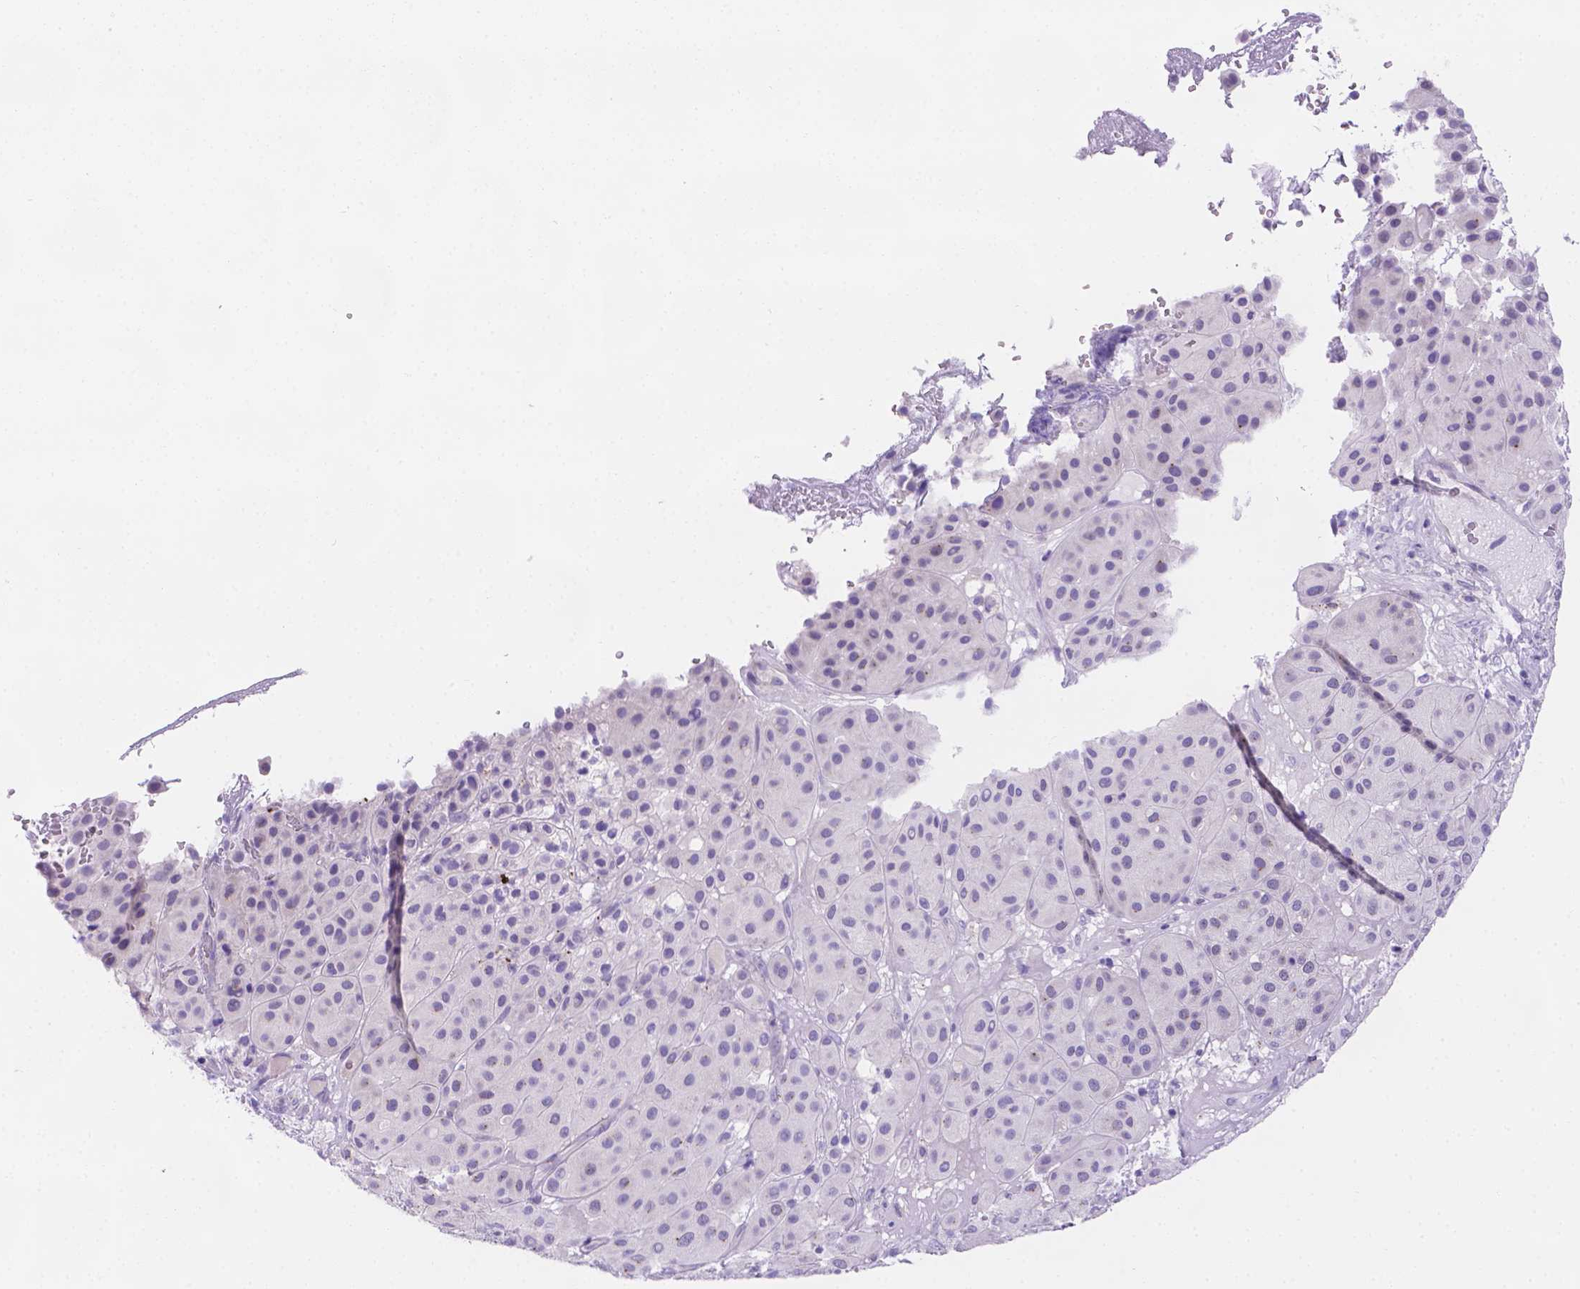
{"staining": {"intensity": "negative", "quantity": "none", "location": "none"}, "tissue": "melanoma", "cell_type": "Tumor cells", "image_type": "cancer", "snomed": [{"axis": "morphology", "description": "Malignant melanoma, Metastatic site"}, {"axis": "topography", "description": "Smooth muscle"}], "caption": "Image shows no protein positivity in tumor cells of malignant melanoma (metastatic site) tissue.", "gene": "MLN", "patient": {"sex": "male", "age": 41}}